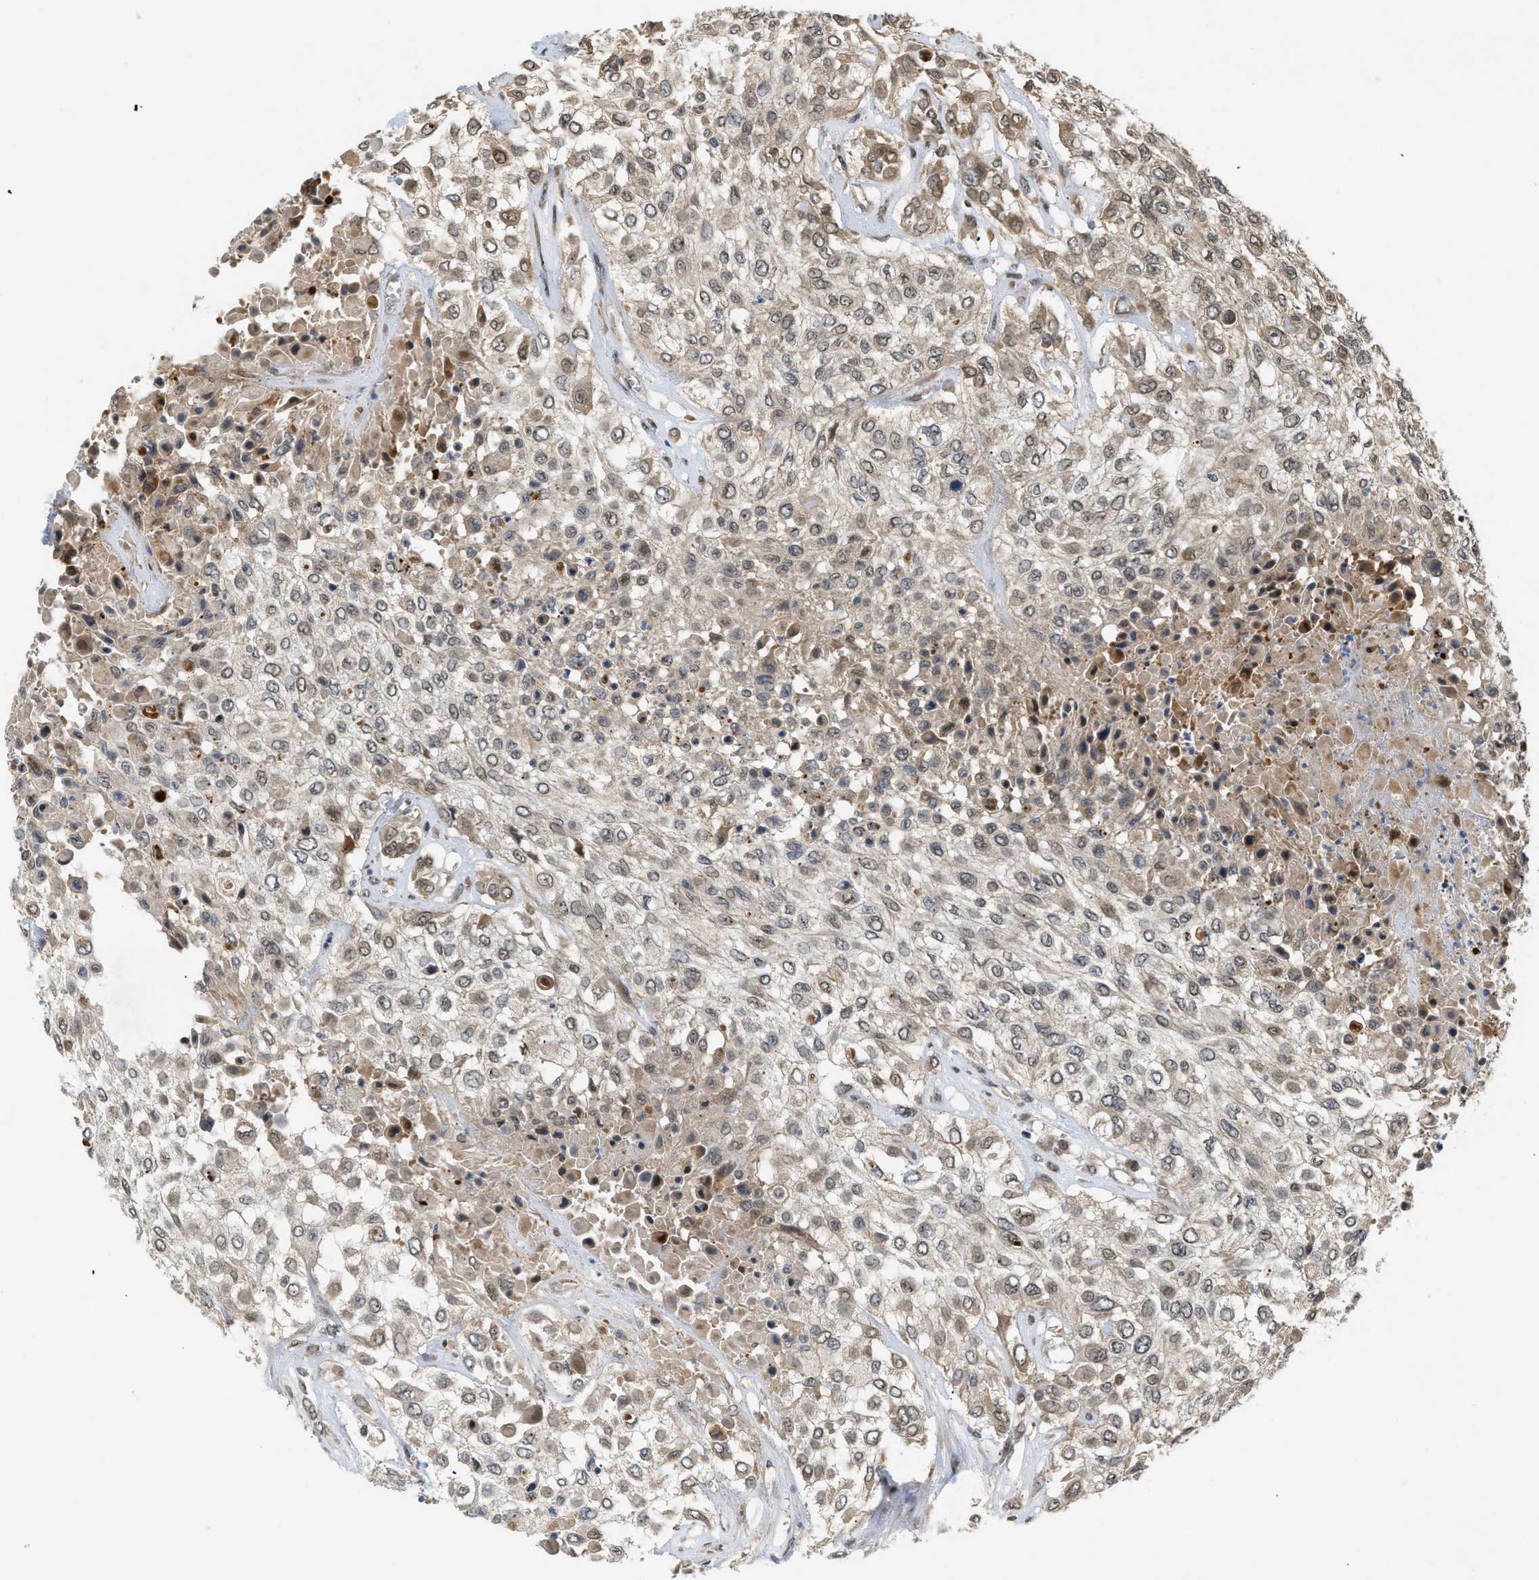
{"staining": {"intensity": "weak", "quantity": "25%-75%", "location": "cytoplasmic/membranous"}, "tissue": "urothelial cancer", "cell_type": "Tumor cells", "image_type": "cancer", "snomed": [{"axis": "morphology", "description": "Urothelial carcinoma, High grade"}, {"axis": "topography", "description": "Urinary bladder"}], "caption": "High-grade urothelial carcinoma tissue reveals weak cytoplasmic/membranous staining in approximately 25%-75% of tumor cells (Brightfield microscopy of DAB IHC at high magnification).", "gene": "PDGFB", "patient": {"sex": "male", "age": 57}}